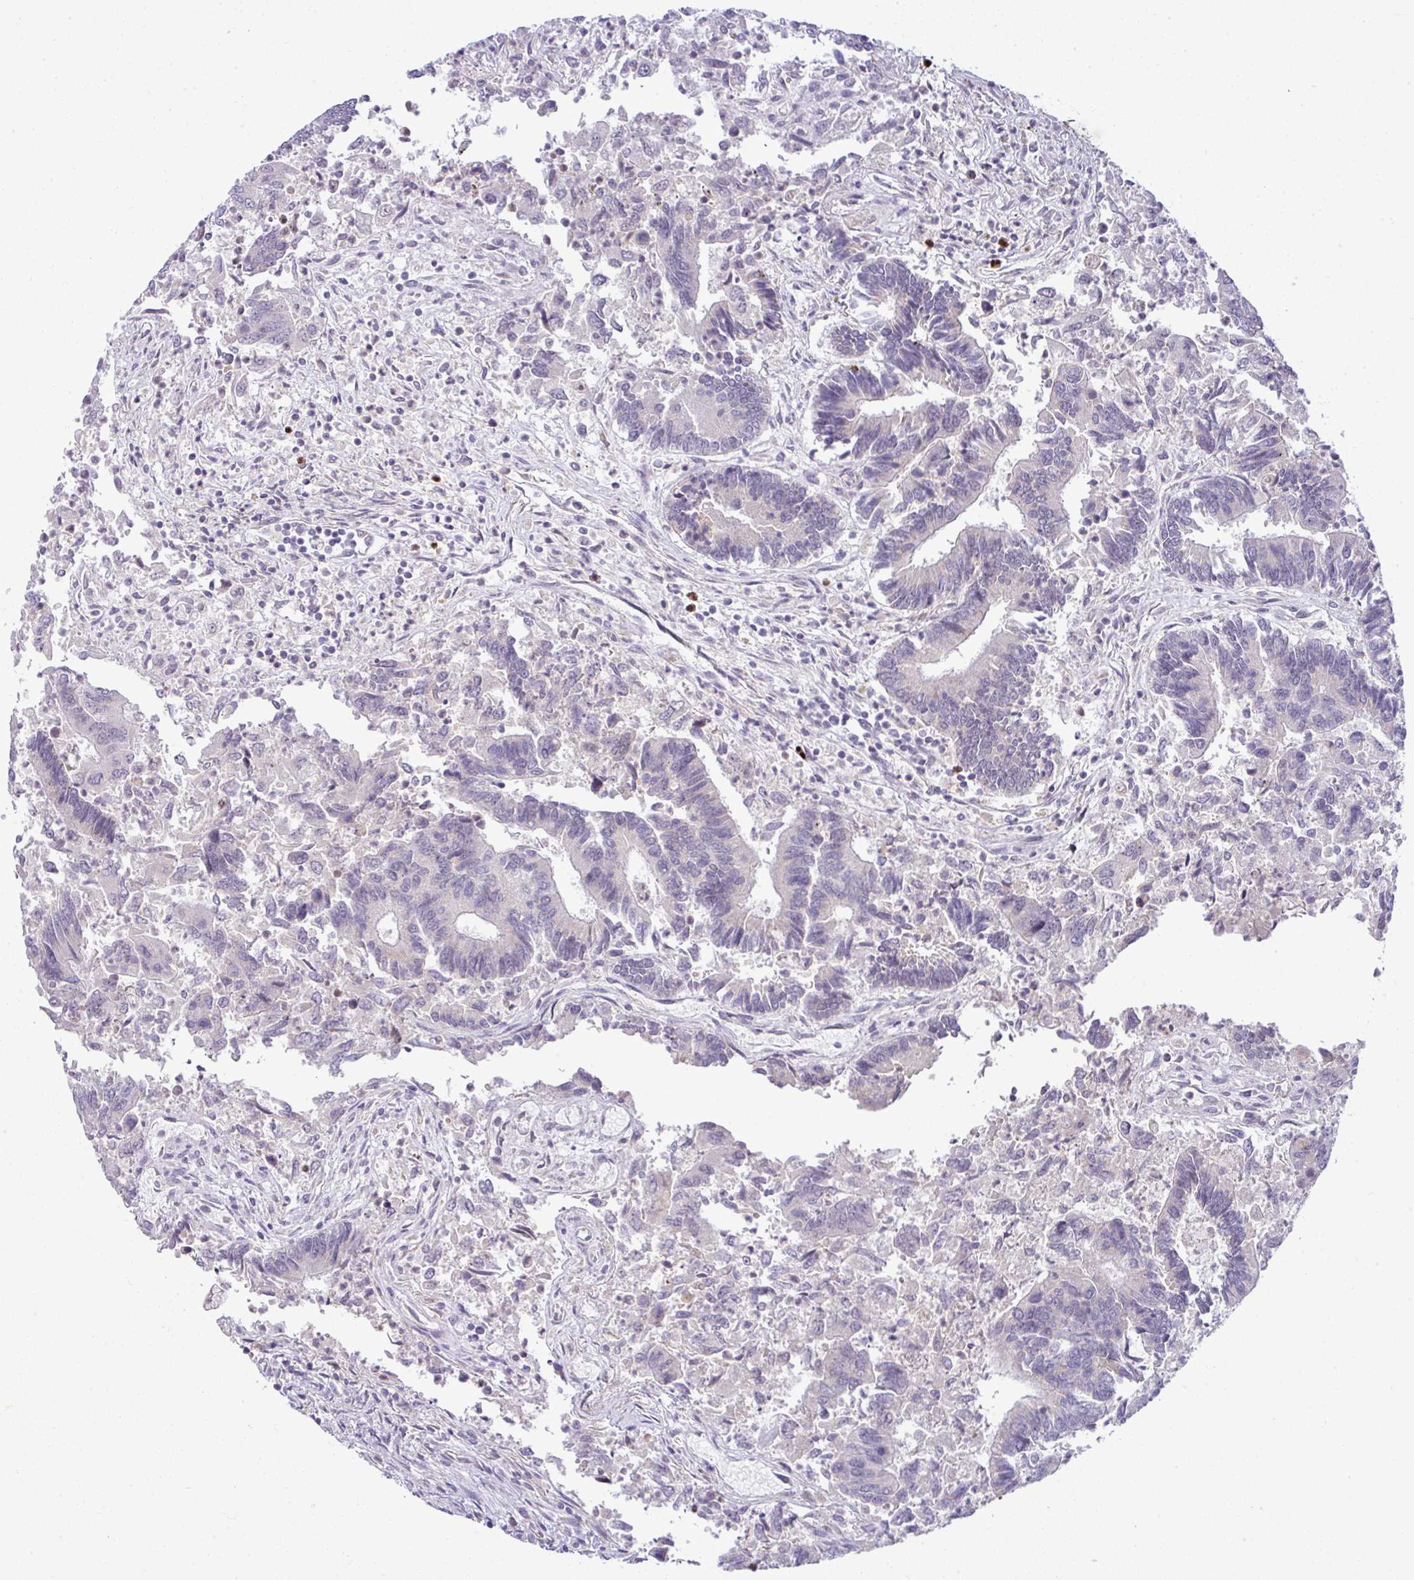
{"staining": {"intensity": "negative", "quantity": "none", "location": "none"}, "tissue": "colorectal cancer", "cell_type": "Tumor cells", "image_type": "cancer", "snomed": [{"axis": "morphology", "description": "Adenocarcinoma, NOS"}, {"axis": "topography", "description": "Colon"}], "caption": "Tumor cells are negative for brown protein staining in adenocarcinoma (colorectal).", "gene": "HBEGF", "patient": {"sex": "female", "age": 67}}